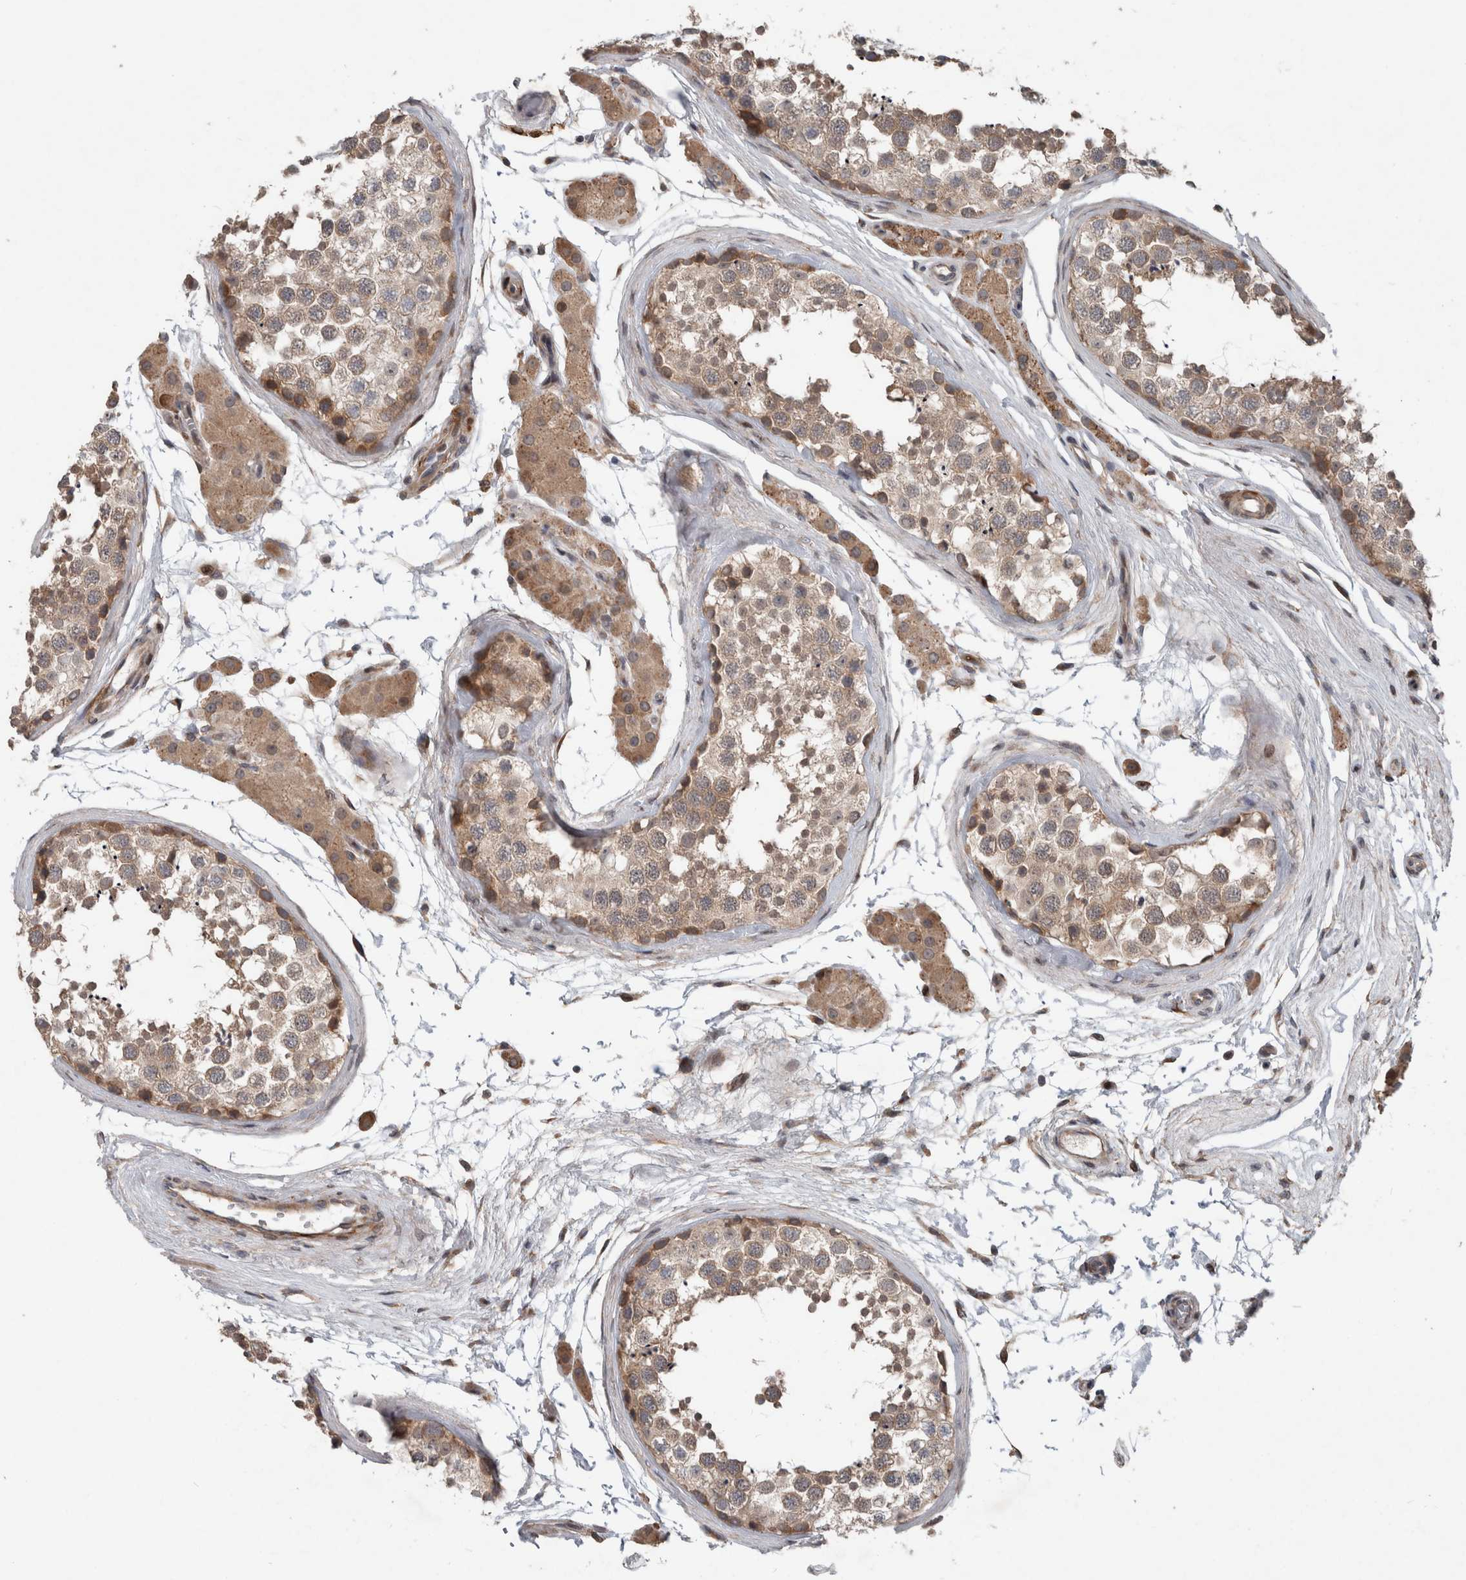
{"staining": {"intensity": "moderate", "quantity": "25%-75%", "location": "cytoplasmic/membranous"}, "tissue": "testis", "cell_type": "Cells in seminiferous ducts", "image_type": "normal", "snomed": [{"axis": "morphology", "description": "Normal tissue, NOS"}, {"axis": "topography", "description": "Testis"}], "caption": "Immunohistochemistry (IHC) of benign testis reveals medium levels of moderate cytoplasmic/membranous staining in approximately 25%-75% of cells in seminiferous ducts. Ihc stains the protein of interest in brown and the nuclei are stained blue.", "gene": "GIMAP6", "patient": {"sex": "male", "age": 56}}